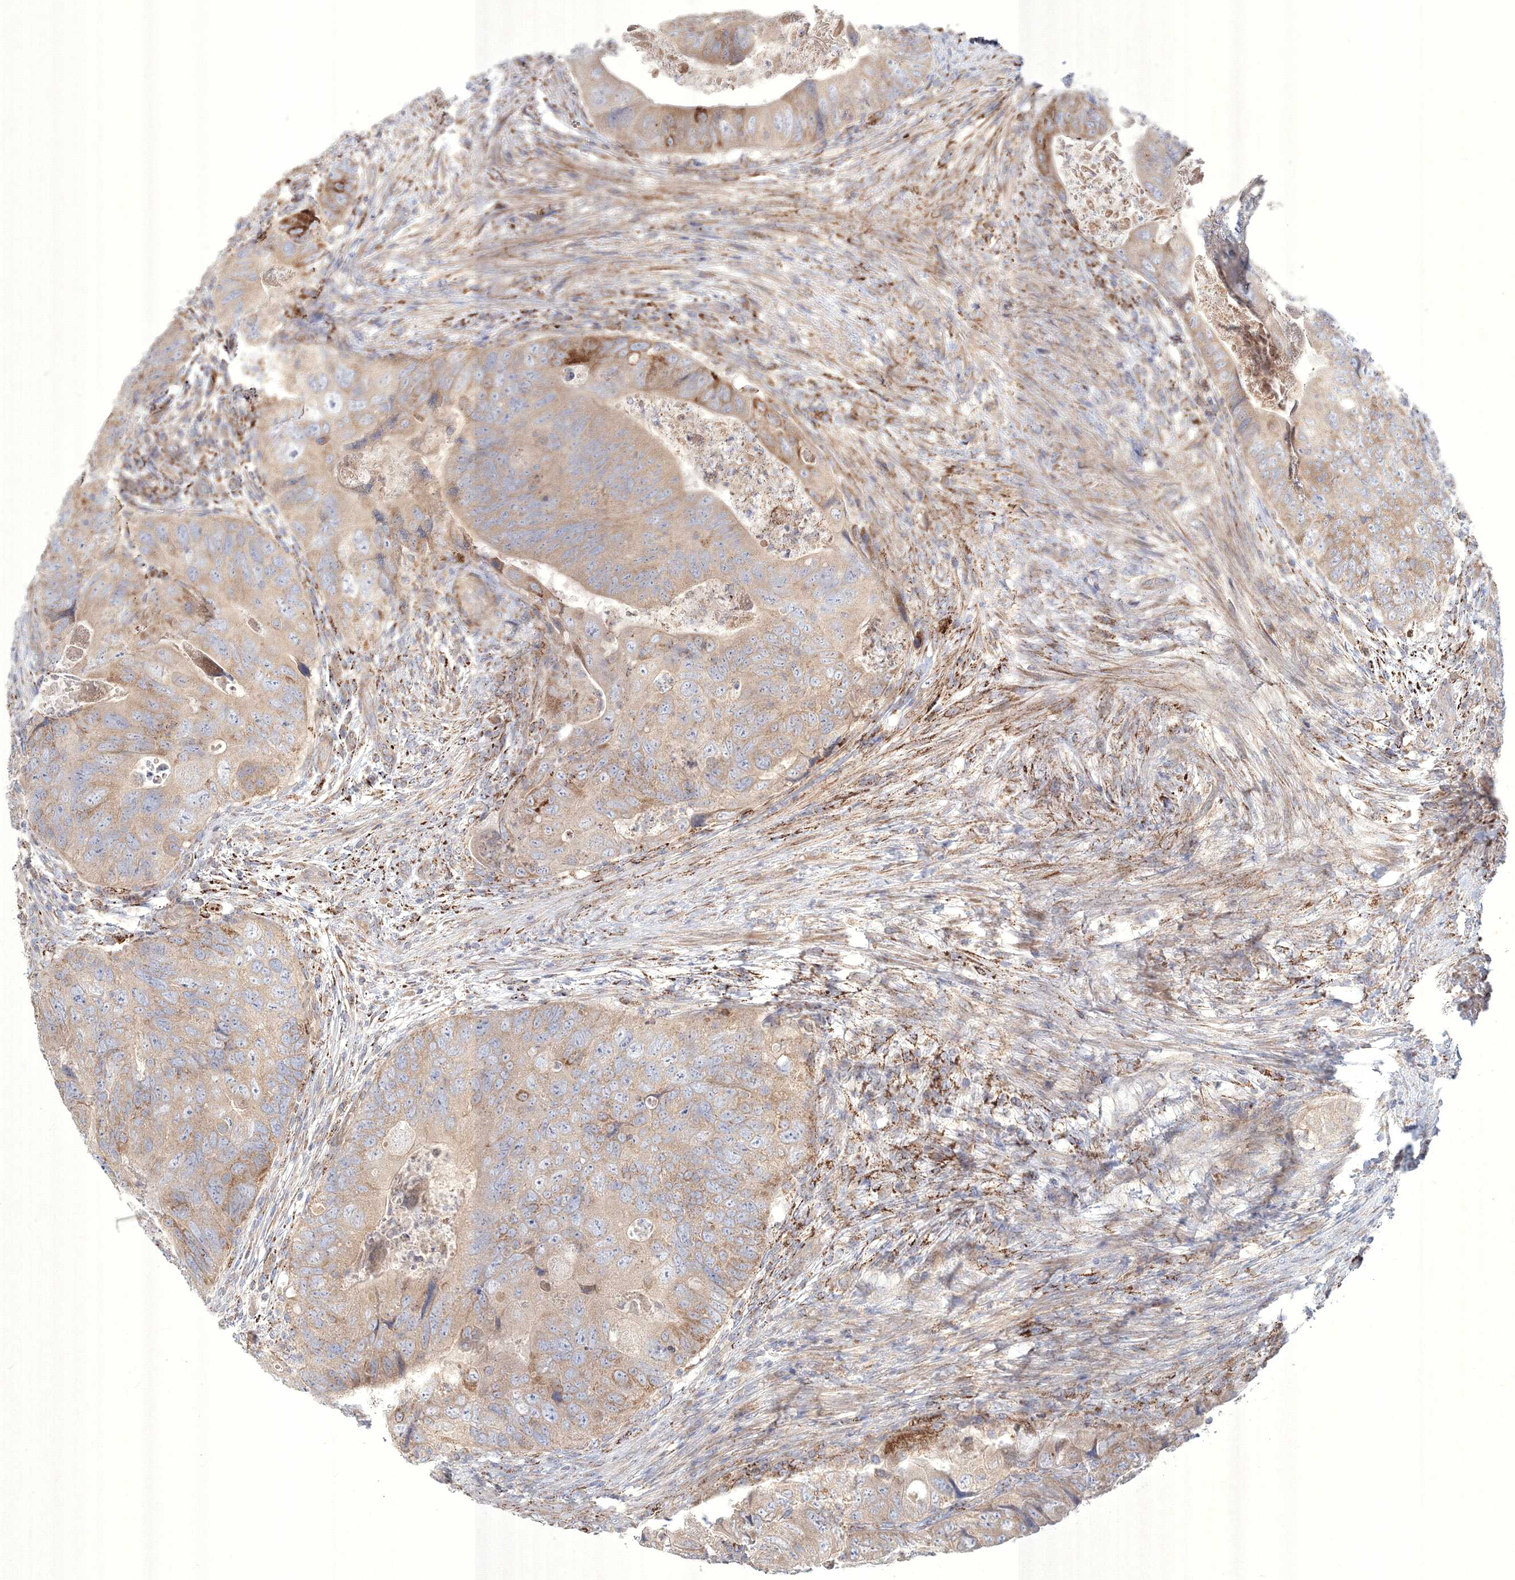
{"staining": {"intensity": "weak", "quantity": ">75%", "location": "cytoplasmic/membranous"}, "tissue": "colorectal cancer", "cell_type": "Tumor cells", "image_type": "cancer", "snomed": [{"axis": "morphology", "description": "Adenocarcinoma, NOS"}, {"axis": "topography", "description": "Rectum"}], "caption": "Immunohistochemistry (DAB) staining of human colorectal cancer demonstrates weak cytoplasmic/membranous protein staining in approximately >75% of tumor cells. (Stains: DAB (3,3'-diaminobenzidine) in brown, nuclei in blue, Microscopy: brightfield microscopy at high magnification).", "gene": "WDR49", "patient": {"sex": "male", "age": 63}}